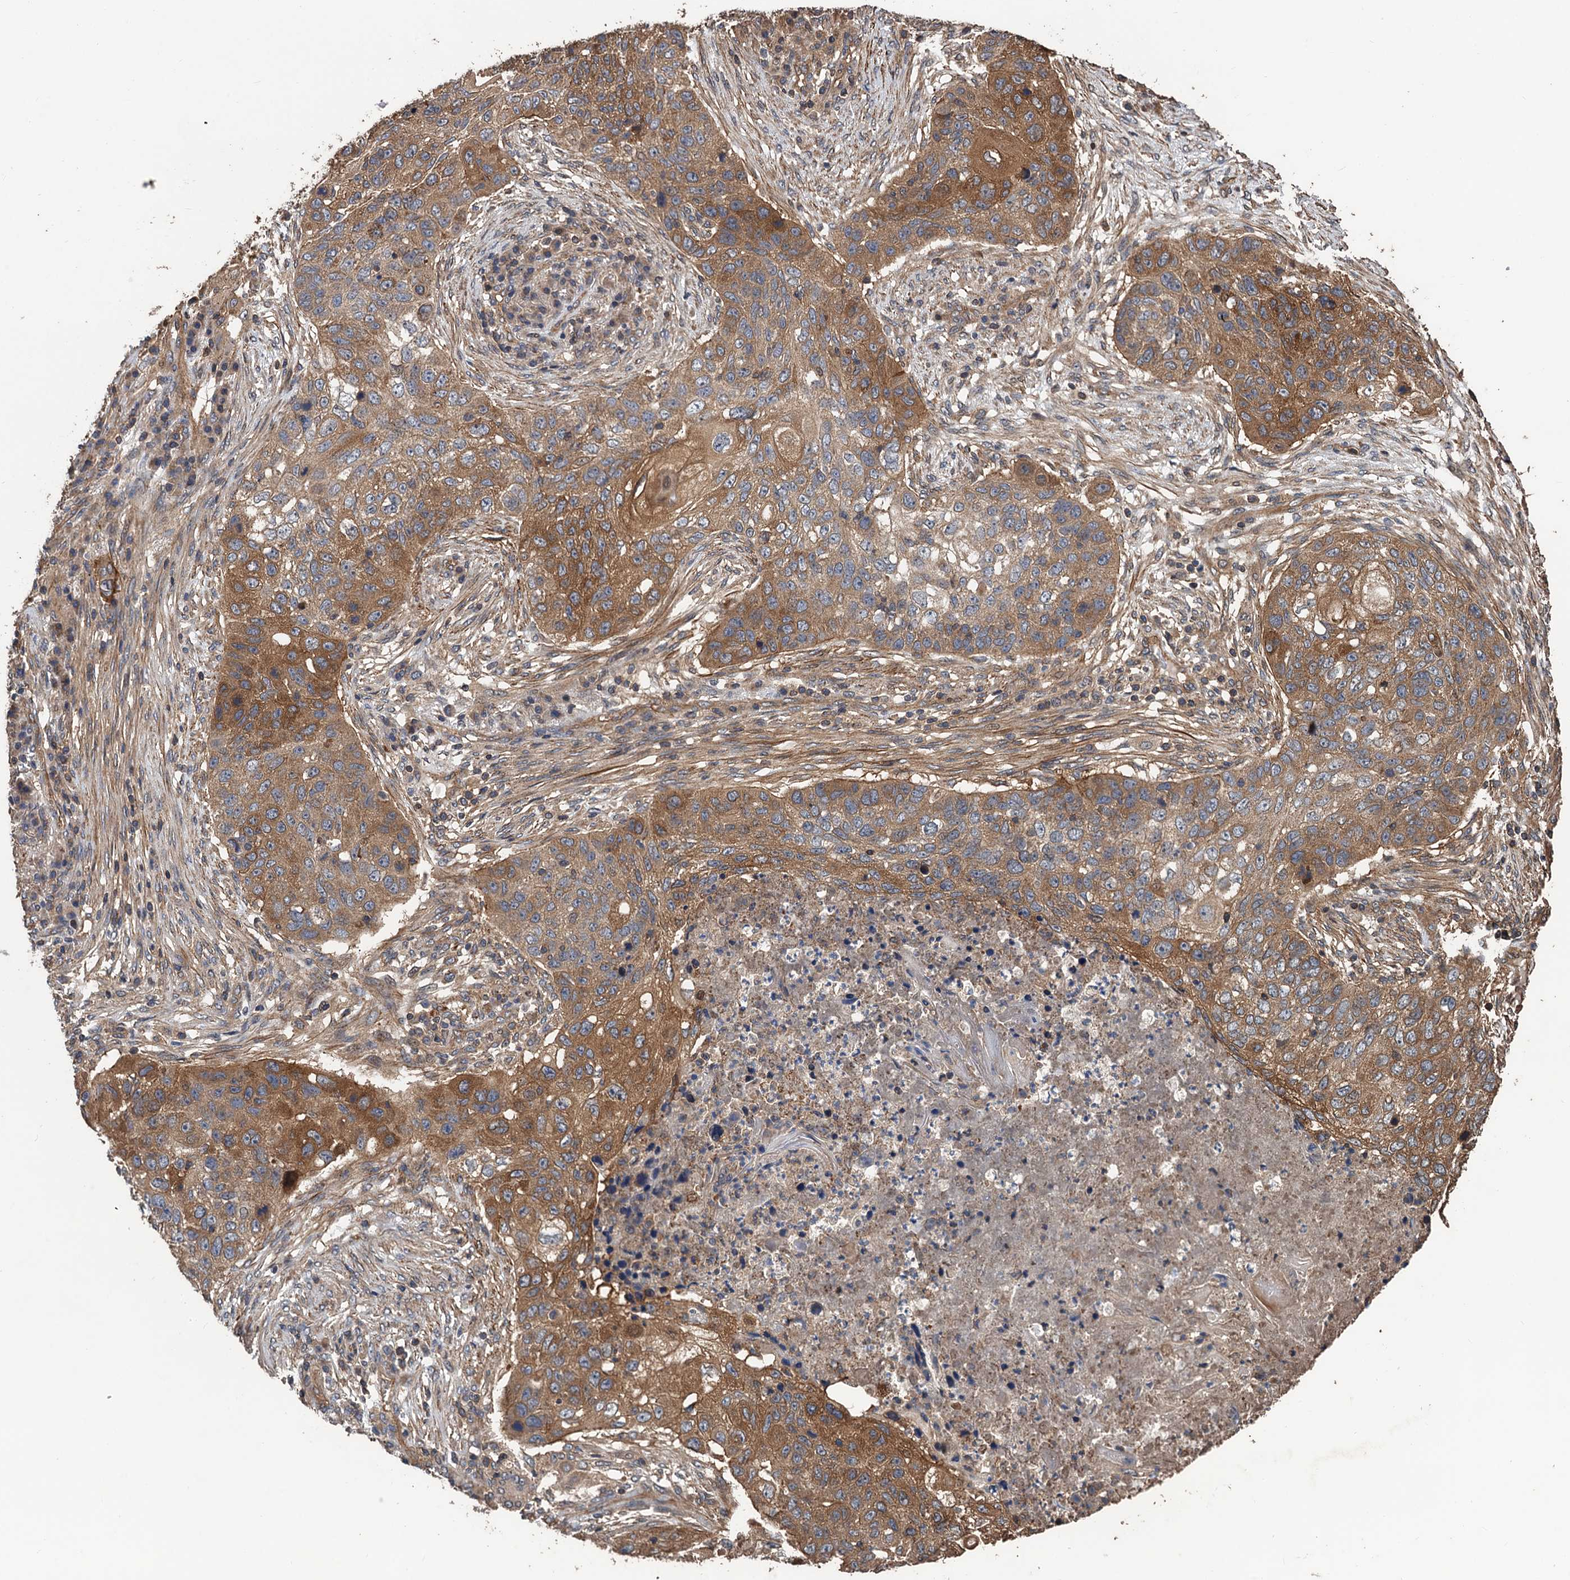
{"staining": {"intensity": "moderate", "quantity": ">75%", "location": "cytoplasmic/membranous"}, "tissue": "lung cancer", "cell_type": "Tumor cells", "image_type": "cancer", "snomed": [{"axis": "morphology", "description": "Squamous cell carcinoma, NOS"}, {"axis": "topography", "description": "Lung"}], "caption": "Protein expression analysis of human lung squamous cell carcinoma reveals moderate cytoplasmic/membranous positivity in approximately >75% of tumor cells. The staining was performed using DAB, with brown indicating positive protein expression. Nuclei are stained blue with hematoxylin.", "gene": "PPP4R1", "patient": {"sex": "female", "age": 63}}